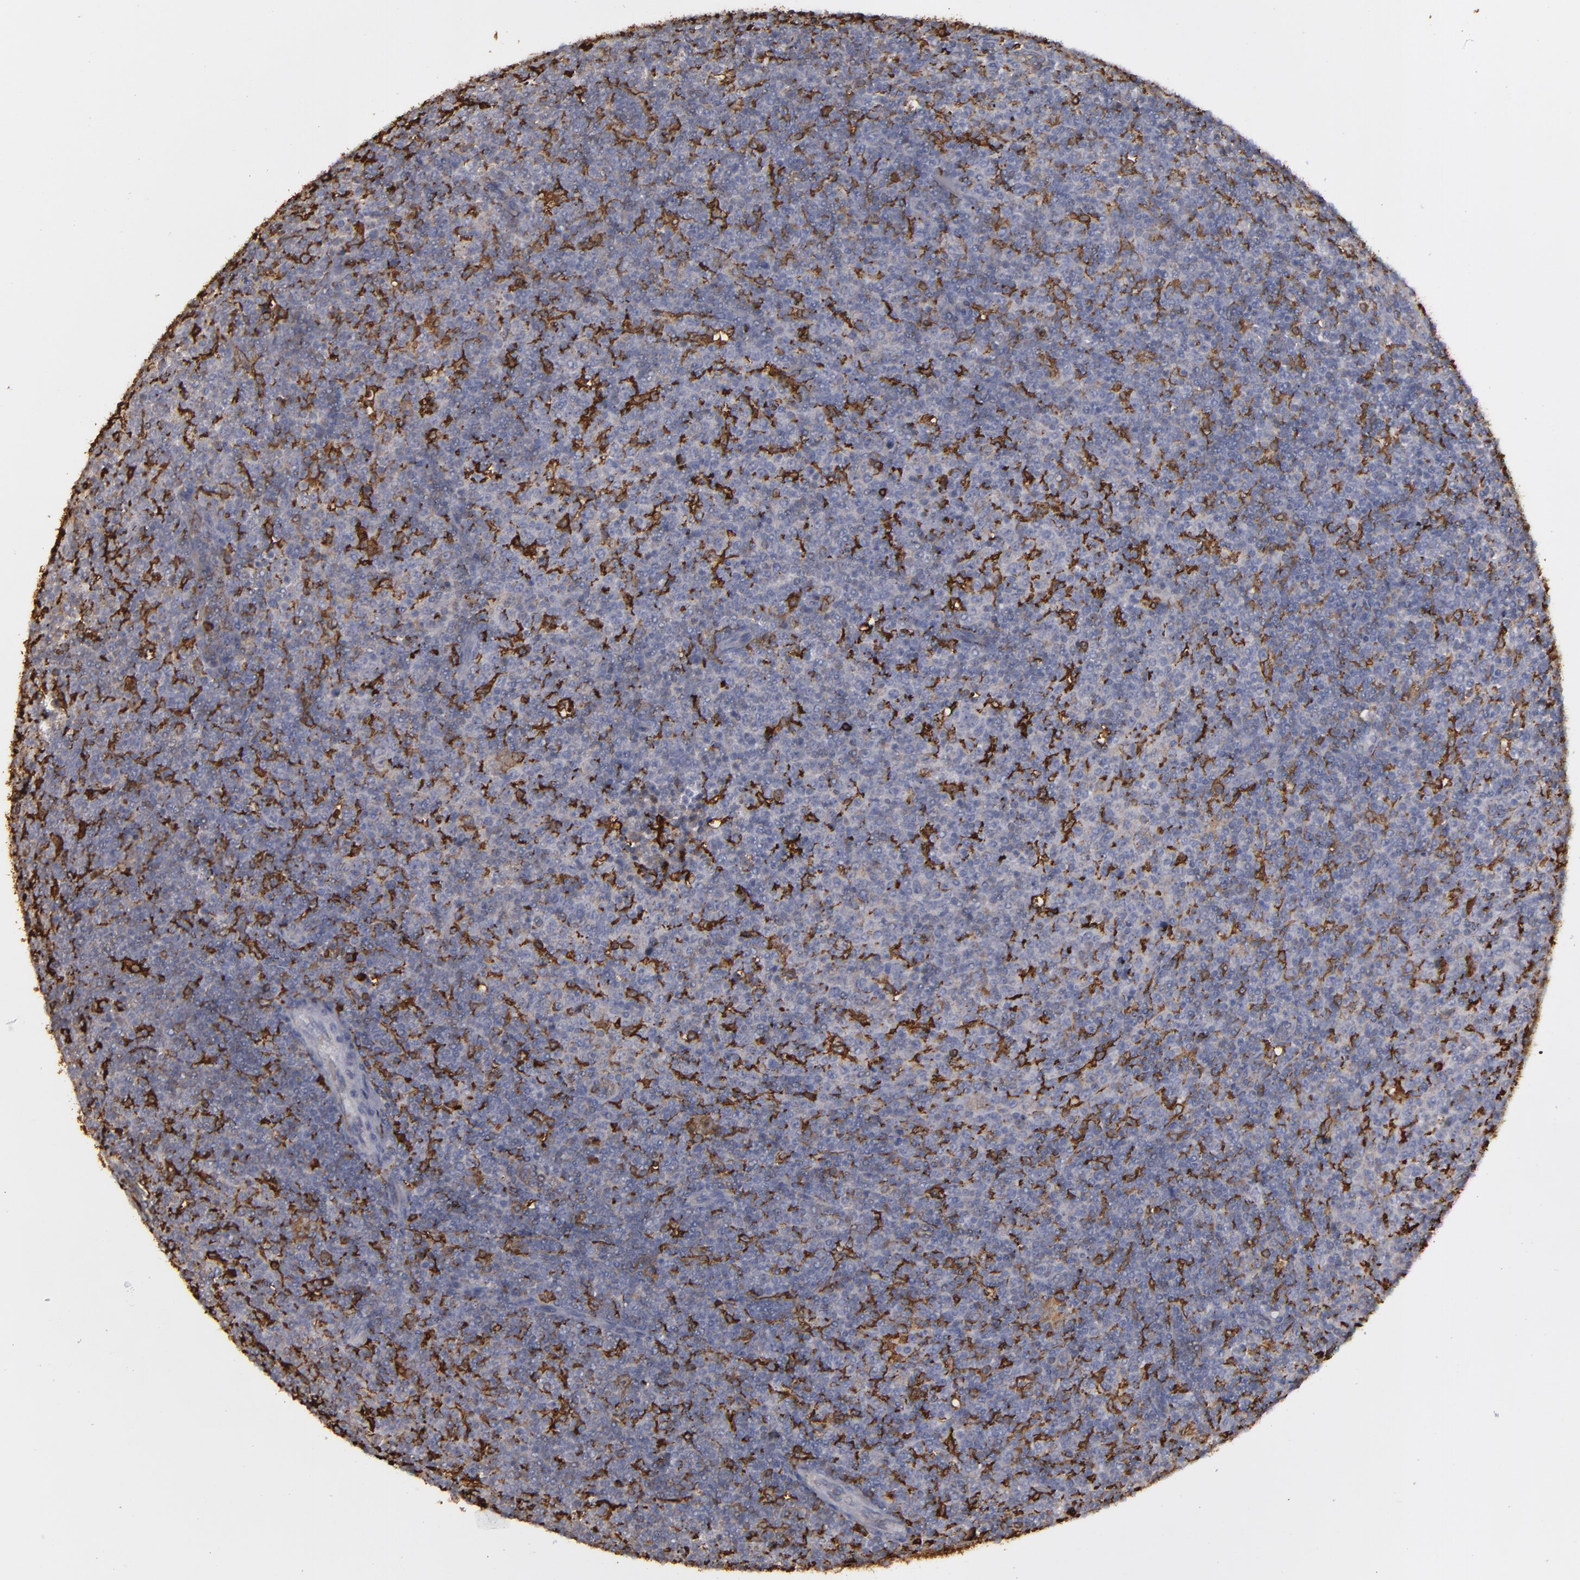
{"staining": {"intensity": "moderate", "quantity": "25%-75%", "location": "cytoplasmic/membranous"}, "tissue": "lymphoma", "cell_type": "Tumor cells", "image_type": "cancer", "snomed": [{"axis": "morphology", "description": "Malignant lymphoma, non-Hodgkin's type, Low grade"}, {"axis": "topography", "description": "Lymph node"}], "caption": "Immunohistochemistry (IHC) image of lymphoma stained for a protein (brown), which shows medium levels of moderate cytoplasmic/membranous positivity in approximately 25%-75% of tumor cells.", "gene": "ODC1", "patient": {"sex": "male", "age": 70}}